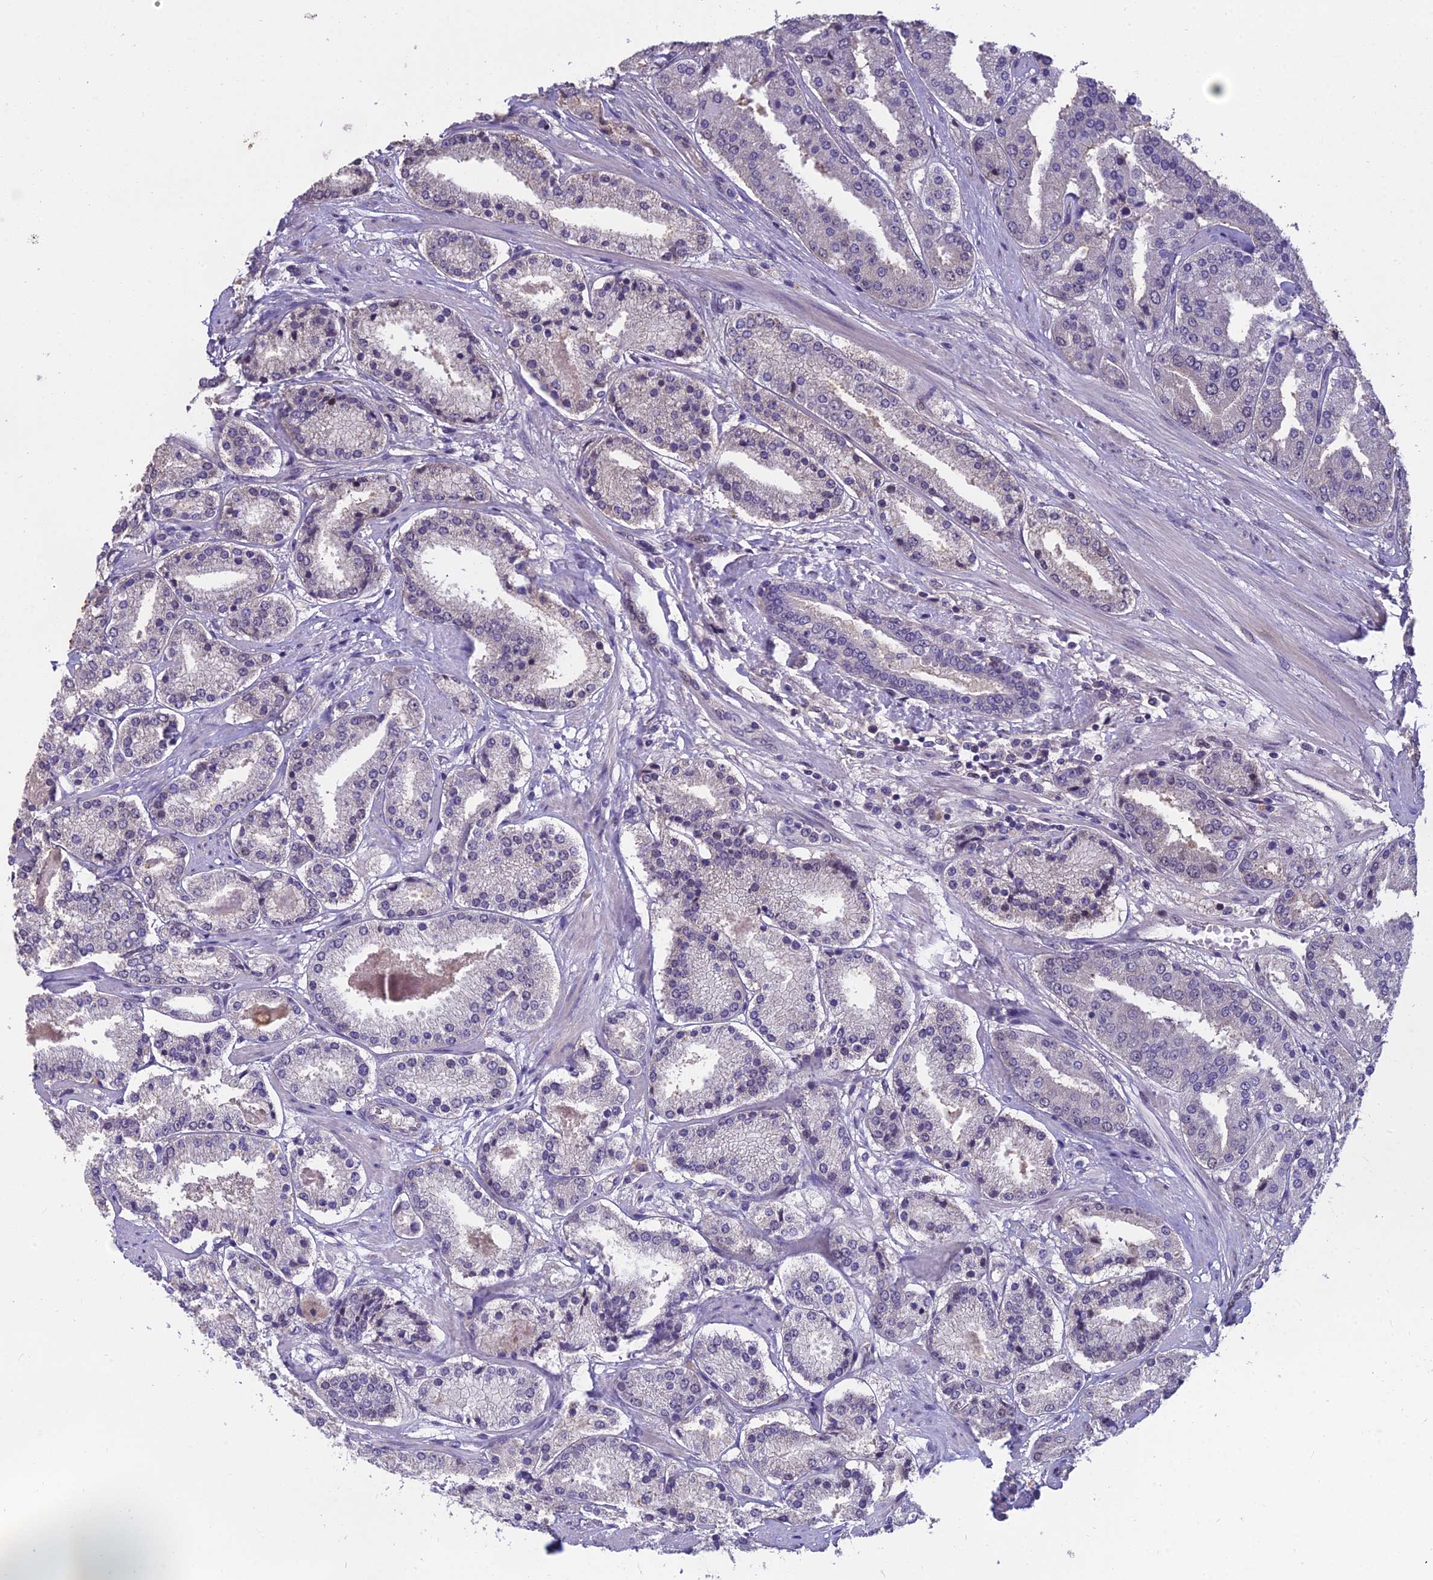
{"staining": {"intensity": "negative", "quantity": "none", "location": "none"}, "tissue": "prostate cancer", "cell_type": "Tumor cells", "image_type": "cancer", "snomed": [{"axis": "morphology", "description": "Adenocarcinoma, High grade"}, {"axis": "topography", "description": "Prostate"}], "caption": "Micrograph shows no protein staining in tumor cells of prostate cancer (adenocarcinoma (high-grade)) tissue.", "gene": "GRWD1", "patient": {"sex": "male", "age": 63}}